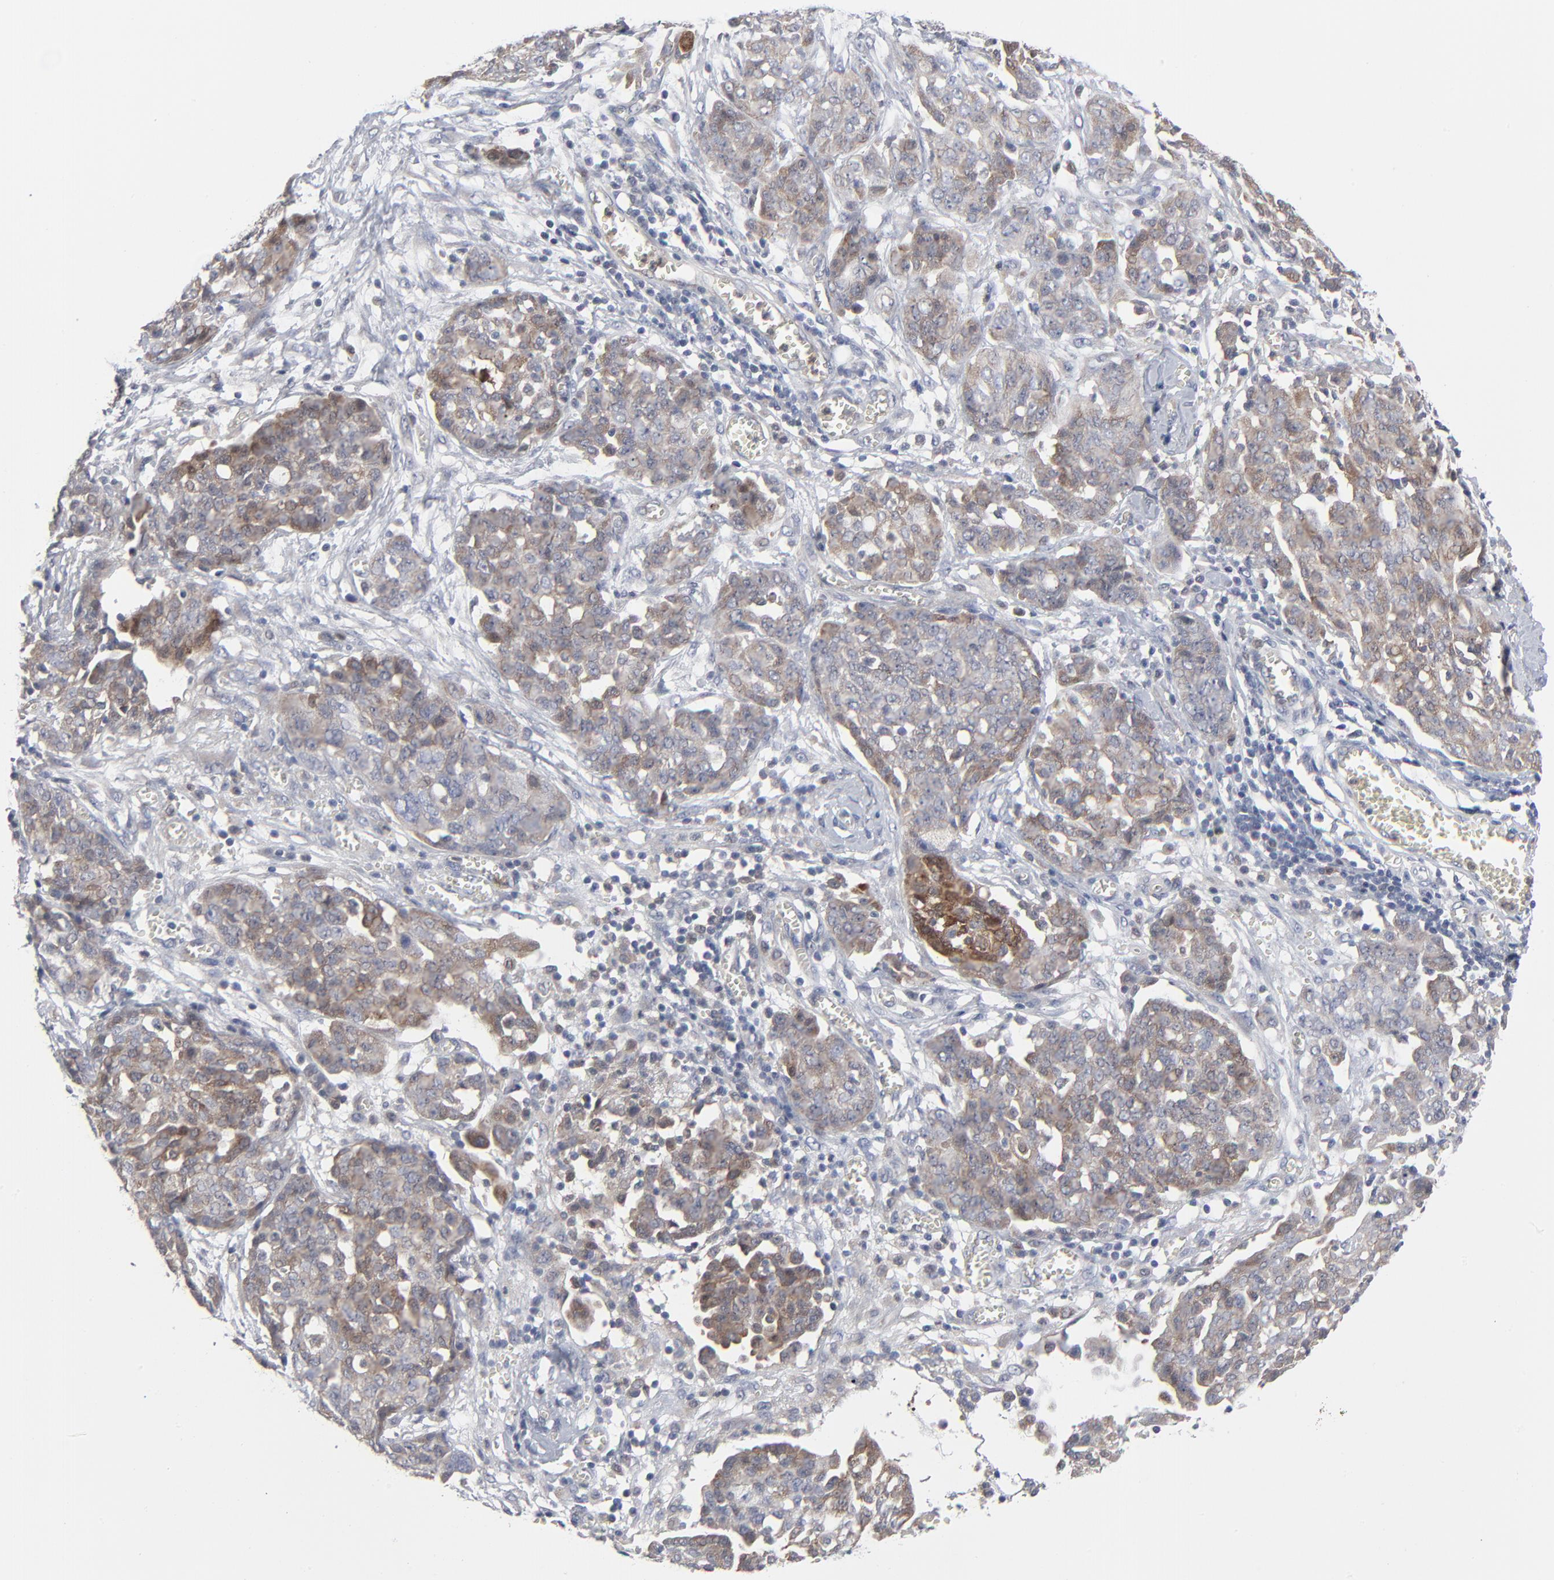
{"staining": {"intensity": "weak", "quantity": "25%-75%", "location": "cytoplasmic/membranous"}, "tissue": "ovarian cancer", "cell_type": "Tumor cells", "image_type": "cancer", "snomed": [{"axis": "morphology", "description": "Cystadenocarcinoma, serous, NOS"}, {"axis": "topography", "description": "Soft tissue"}, {"axis": "topography", "description": "Ovary"}], "caption": "A photomicrograph of human ovarian cancer (serous cystadenocarcinoma) stained for a protein shows weak cytoplasmic/membranous brown staining in tumor cells.", "gene": "BID", "patient": {"sex": "female", "age": 57}}